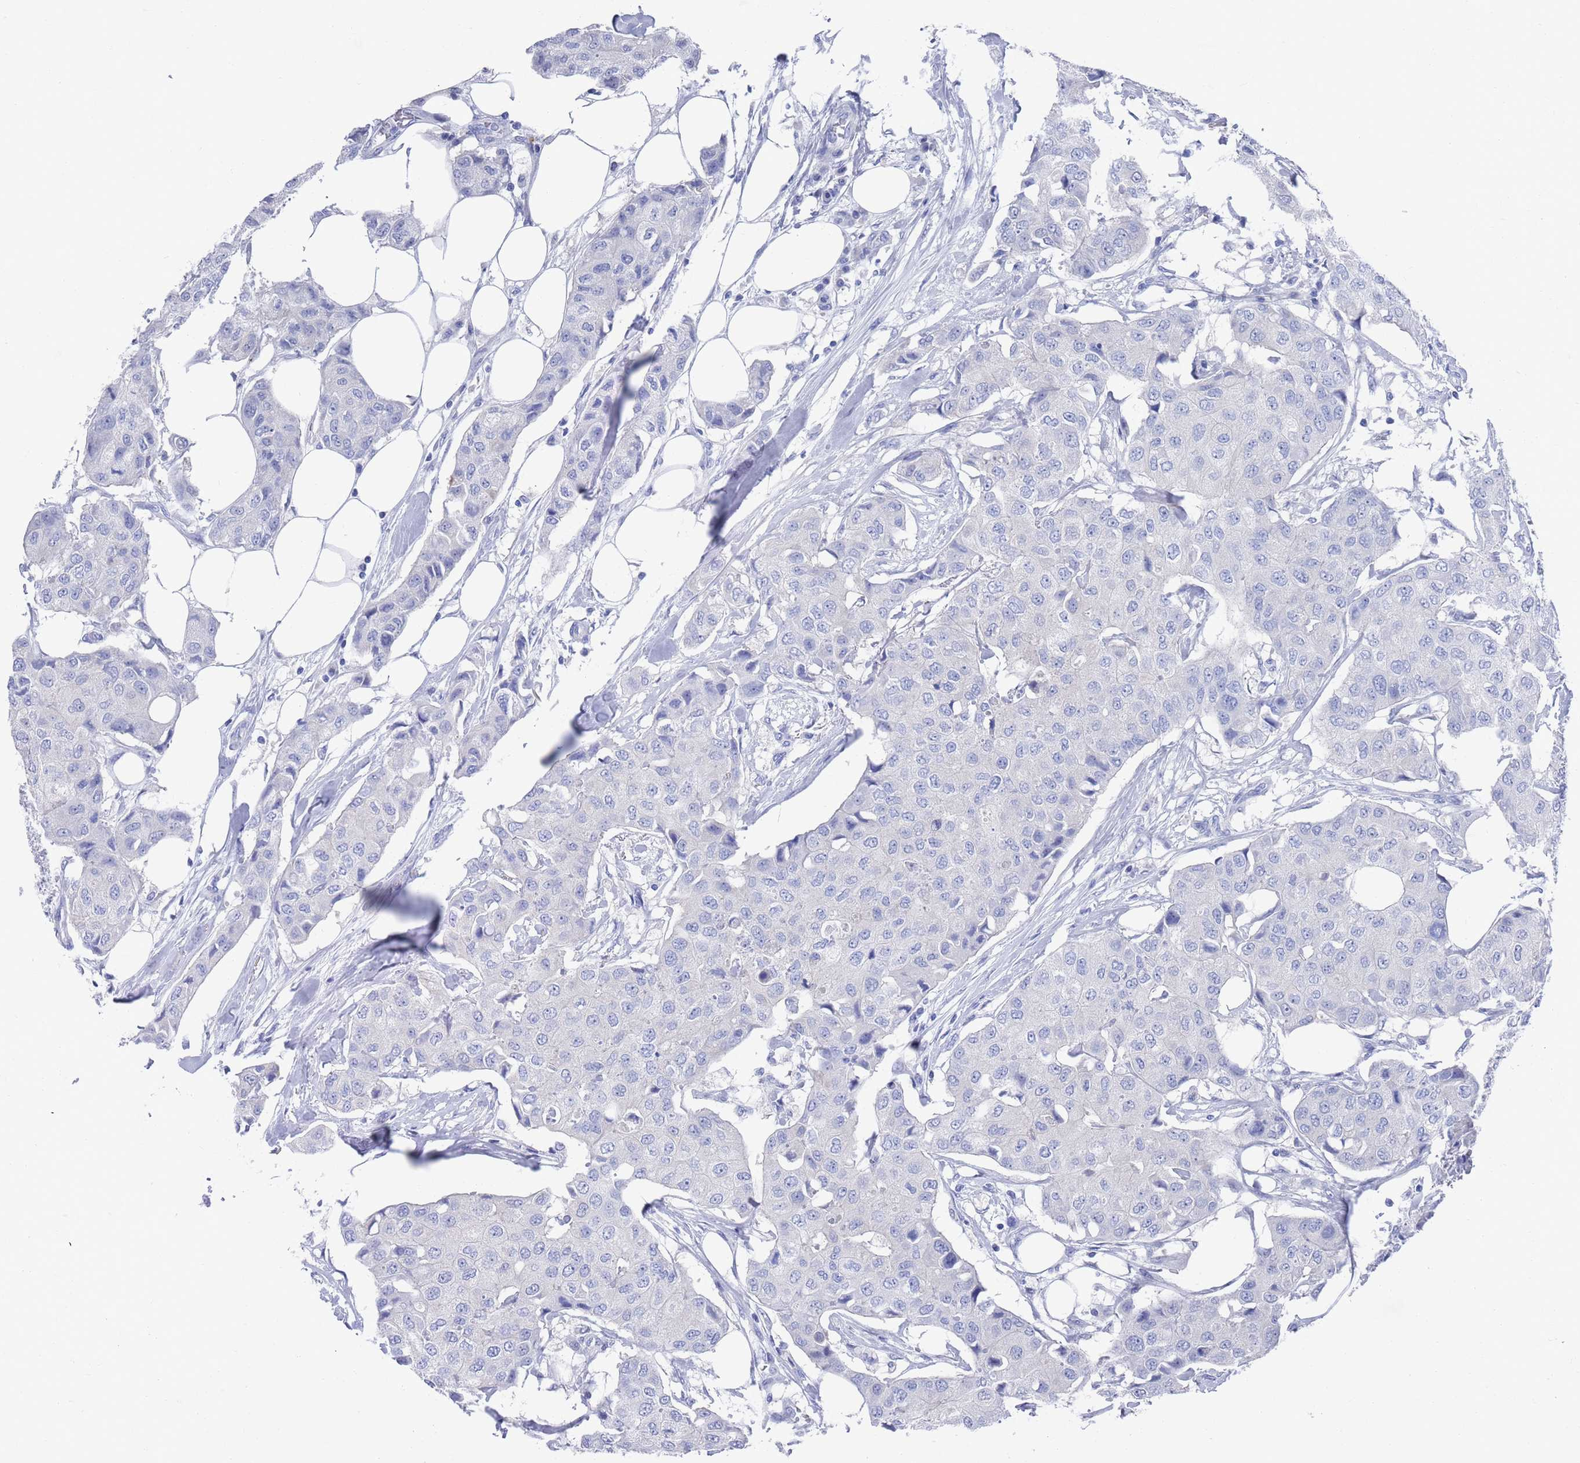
{"staining": {"intensity": "negative", "quantity": "none", "location": "none"}, "tissue": "breast cancer", "cell_type": "Tumor cells", "image_type": "cancer", "snomed": [{"axis": "morphology", "description": "Duct carcinoma"}, {"axis": "topography", "description": "Breast"}], "caption": "Breast cancer was stained to show a protein in brown. There is no significant positivity in tumor cells.", "gene": "MTMR2", "patient": {"sex": "female", "age": 80}}